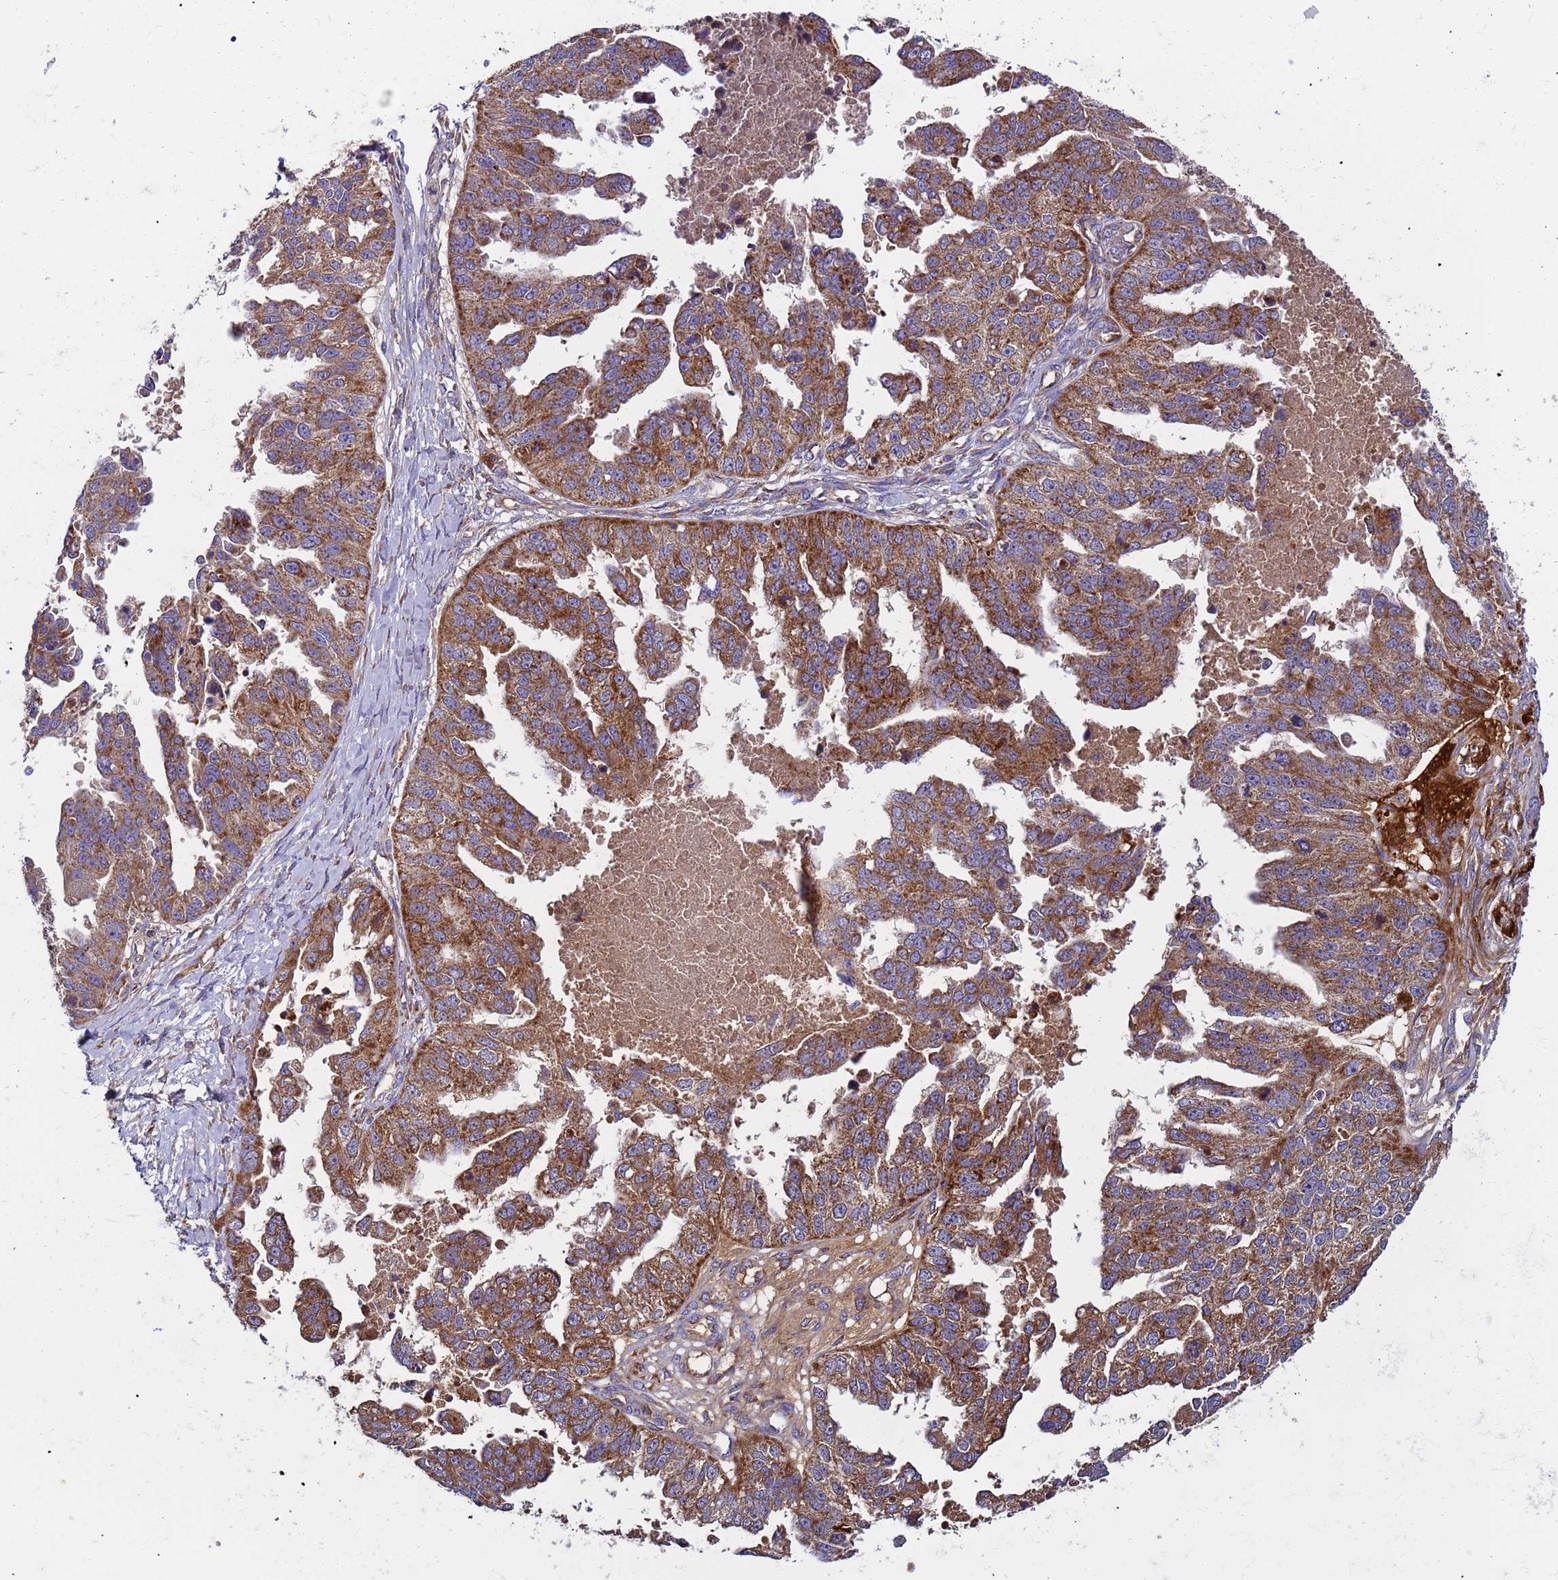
{"staining": {"intensity": "strong", "quantity": ">75%", "location": "cytoplasmic/membranous"}, "tissue": "ovarian cancer", "cell_type": "Tumor cells", "image_type": "cancer", "snomed": [{"axis": "morphology", "description": "Cystadenocarcinoma, serous, NOS"}, {"axis": "topography", "description": "Ovary"}], "caption": "Serous cystadenocarcinoma (ovarian) was stained to show a protein in brown. There is high levels of strong cytoplasmic/membranous positivity in approximately >75% of tumor cells.", "gene": "TMEM126A", "patient": {"sex": "female", "age": 58}}